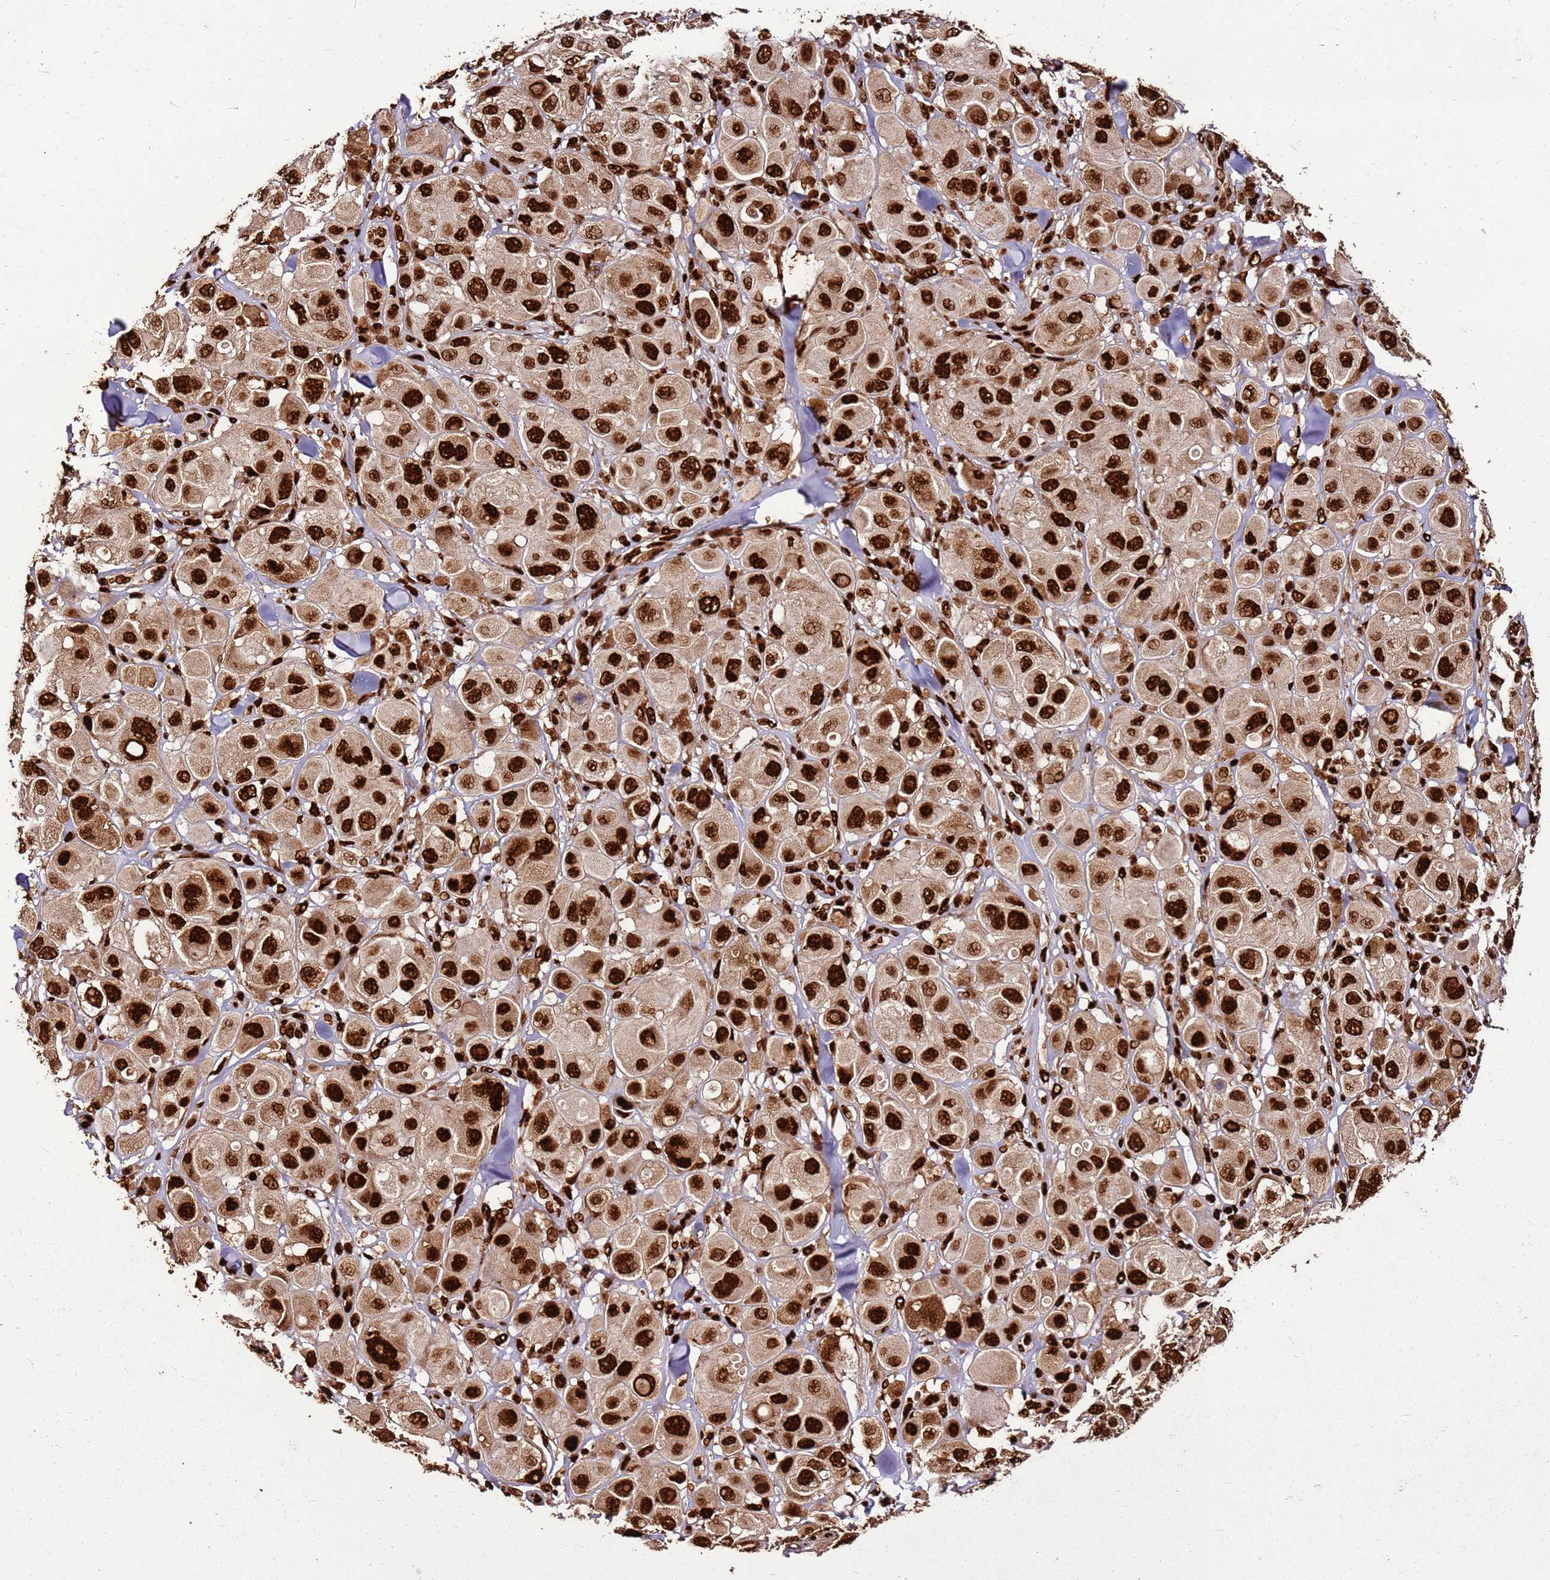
{"staining": {"intensity": "strong", "quantity": ">75%", "location": "nuclear"}, "tissue": "melanoma", "cell_type": "Tumor cells", "image_type": "cancer", "snomed": [{"axis": "morphology", "description": "Malignant melanoma, Metastatic site"}, {"axis": "topography", "description": "Skin"}], "caption": "Approximately >75% of tumor cells in malignant melanoma (metastatic site) show strong nuclear protein positivity as visualized by brown immunohistochemical staining.", "gene": "HNRNPAB", "patient": {"sex": "male", "age": 41}}